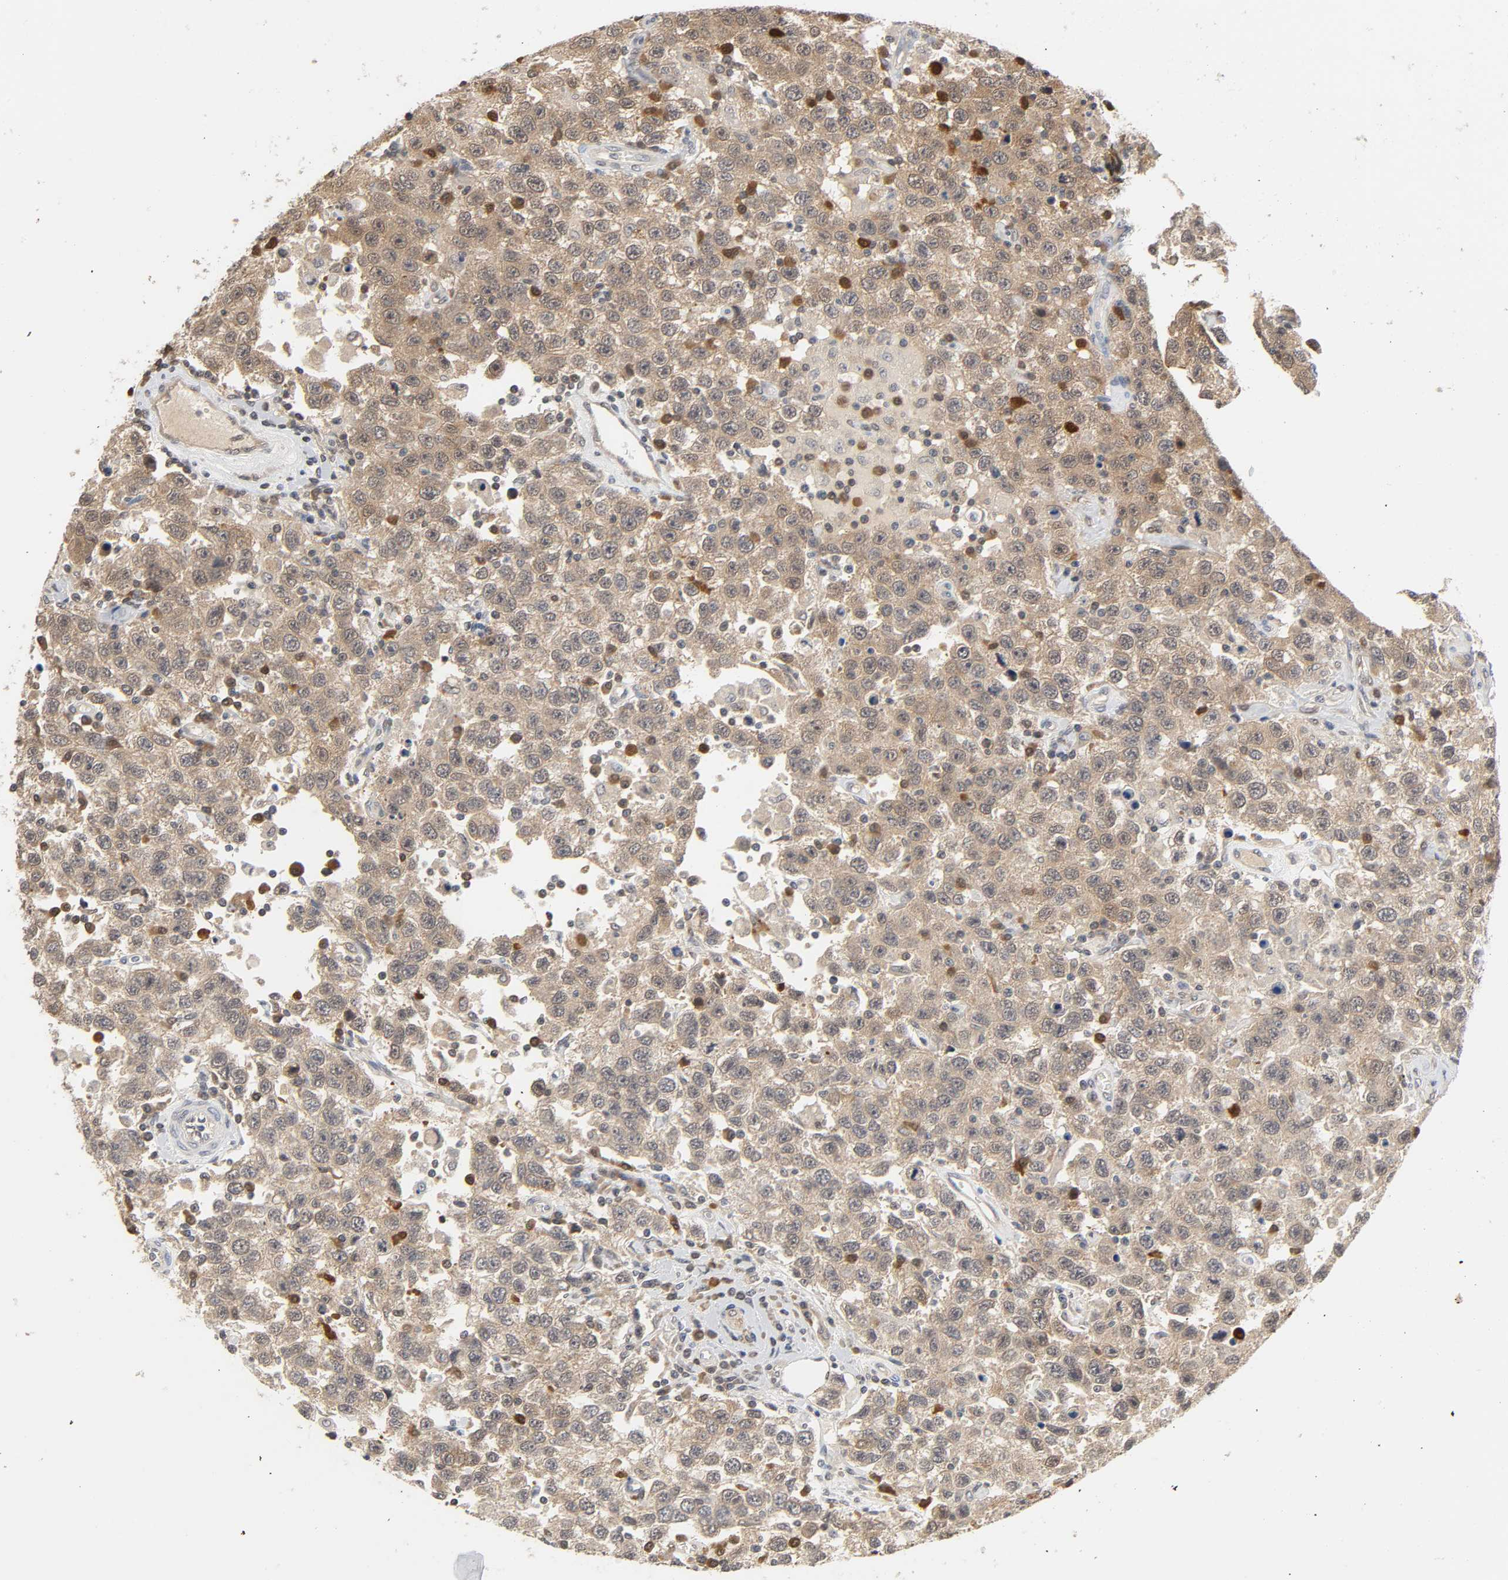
{"staining": {"intensity": "moderate", "quantity": ">75%", "location": "cytoplasmic/membranous"}, "tissue": "testis cancer", "cell_type": "Tumor cells", "image_type": "cancer", "snomed": [{"axis": "morphology", "description": "Seminoma, NOS"}, {"axis": "topography", "description": "Testis"}], "caption": "Protein analysis of testis cancer tissue exhibits moderate cytoplasmic/membranous staining in about >75% of tumor cells.", "gene": "MIF", "patient": {"sex": "male", "age": 41}}